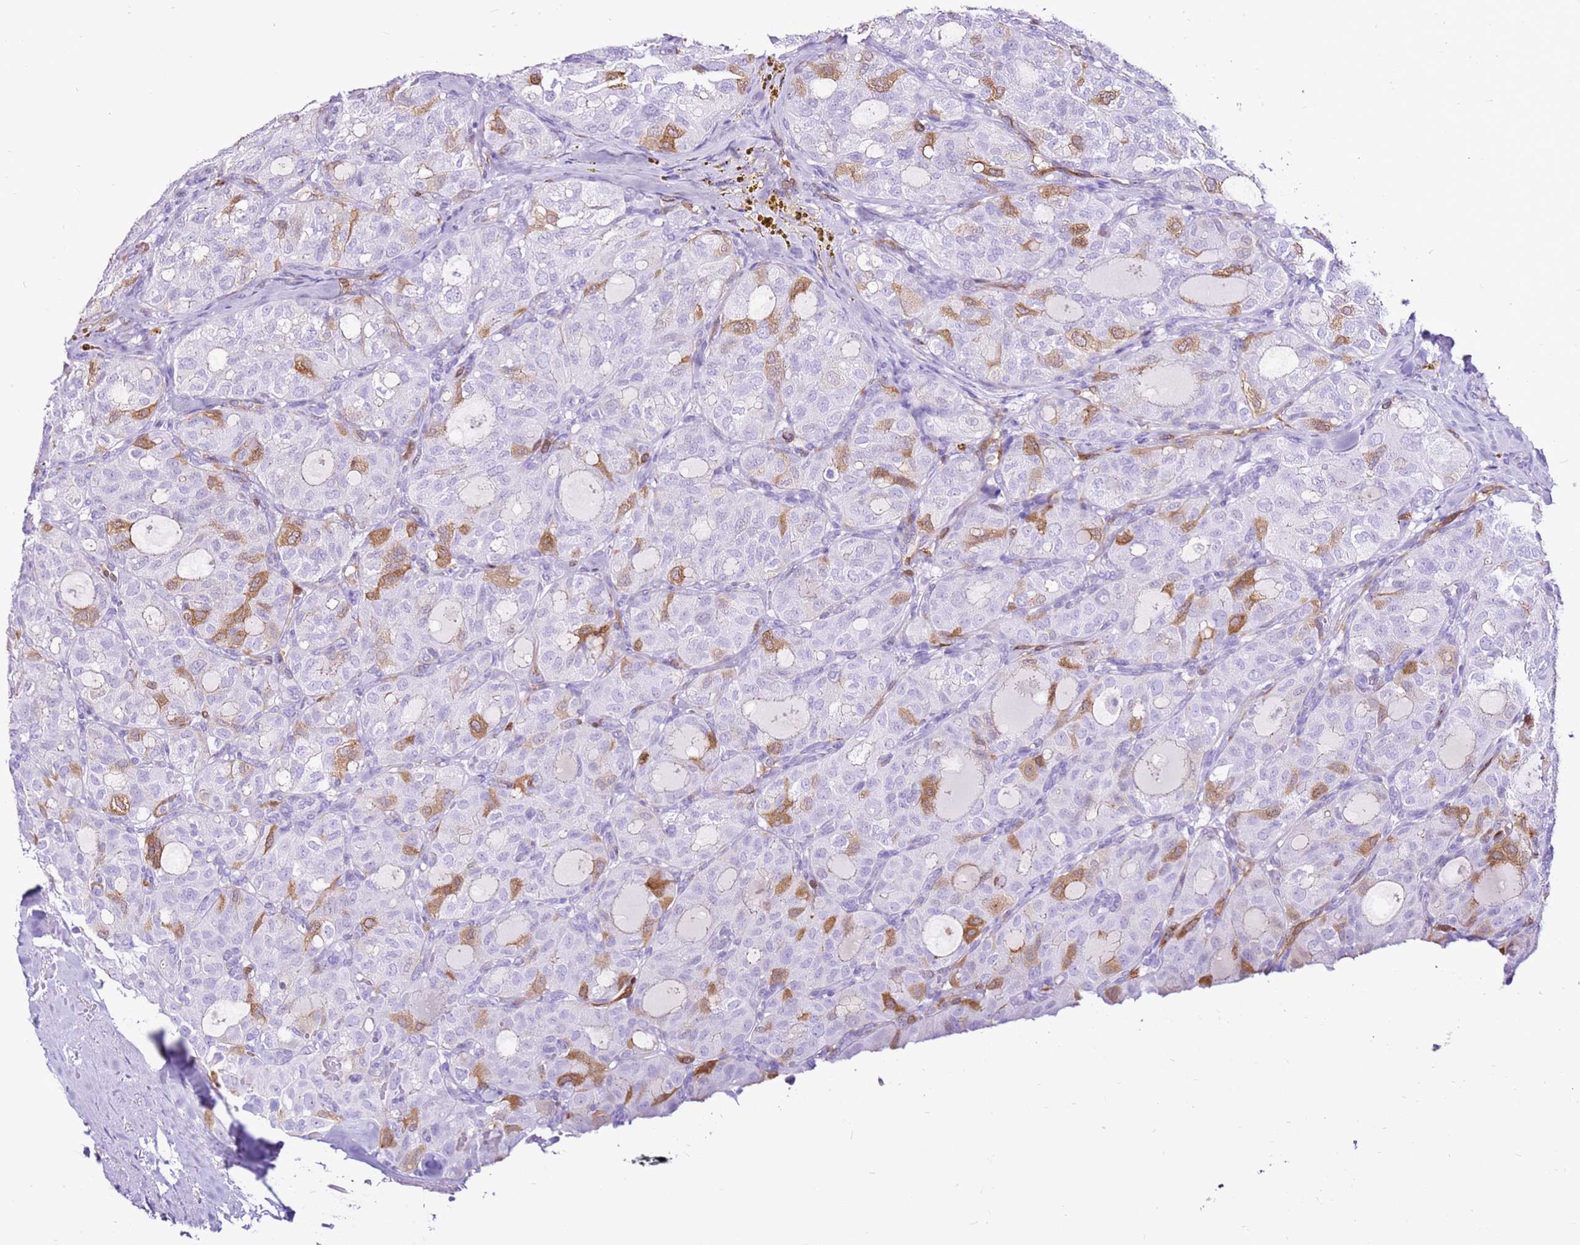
{"staining": {"intensity": "moderate", "quantity": "<25%", "location": "cytoplasmic/membranous"}, "tissue": "thyroid cancer", "cell_type": "Tumor cells", "image_type": "cancer", "snomed": [{"axis": "morphology", "description": "Follicular adenoma carcinoma, NOS"}, {"axis": "topography", "description": "Thyroid gland"}], "caption": "Tumor cells exhibit moderate cytoplasmic/membranous positivity in about <25% of cells in follicular adenoma carcinoma (thyroid).", "gene": "SPC25", "patient": {"sex": "male", "age": 75}}